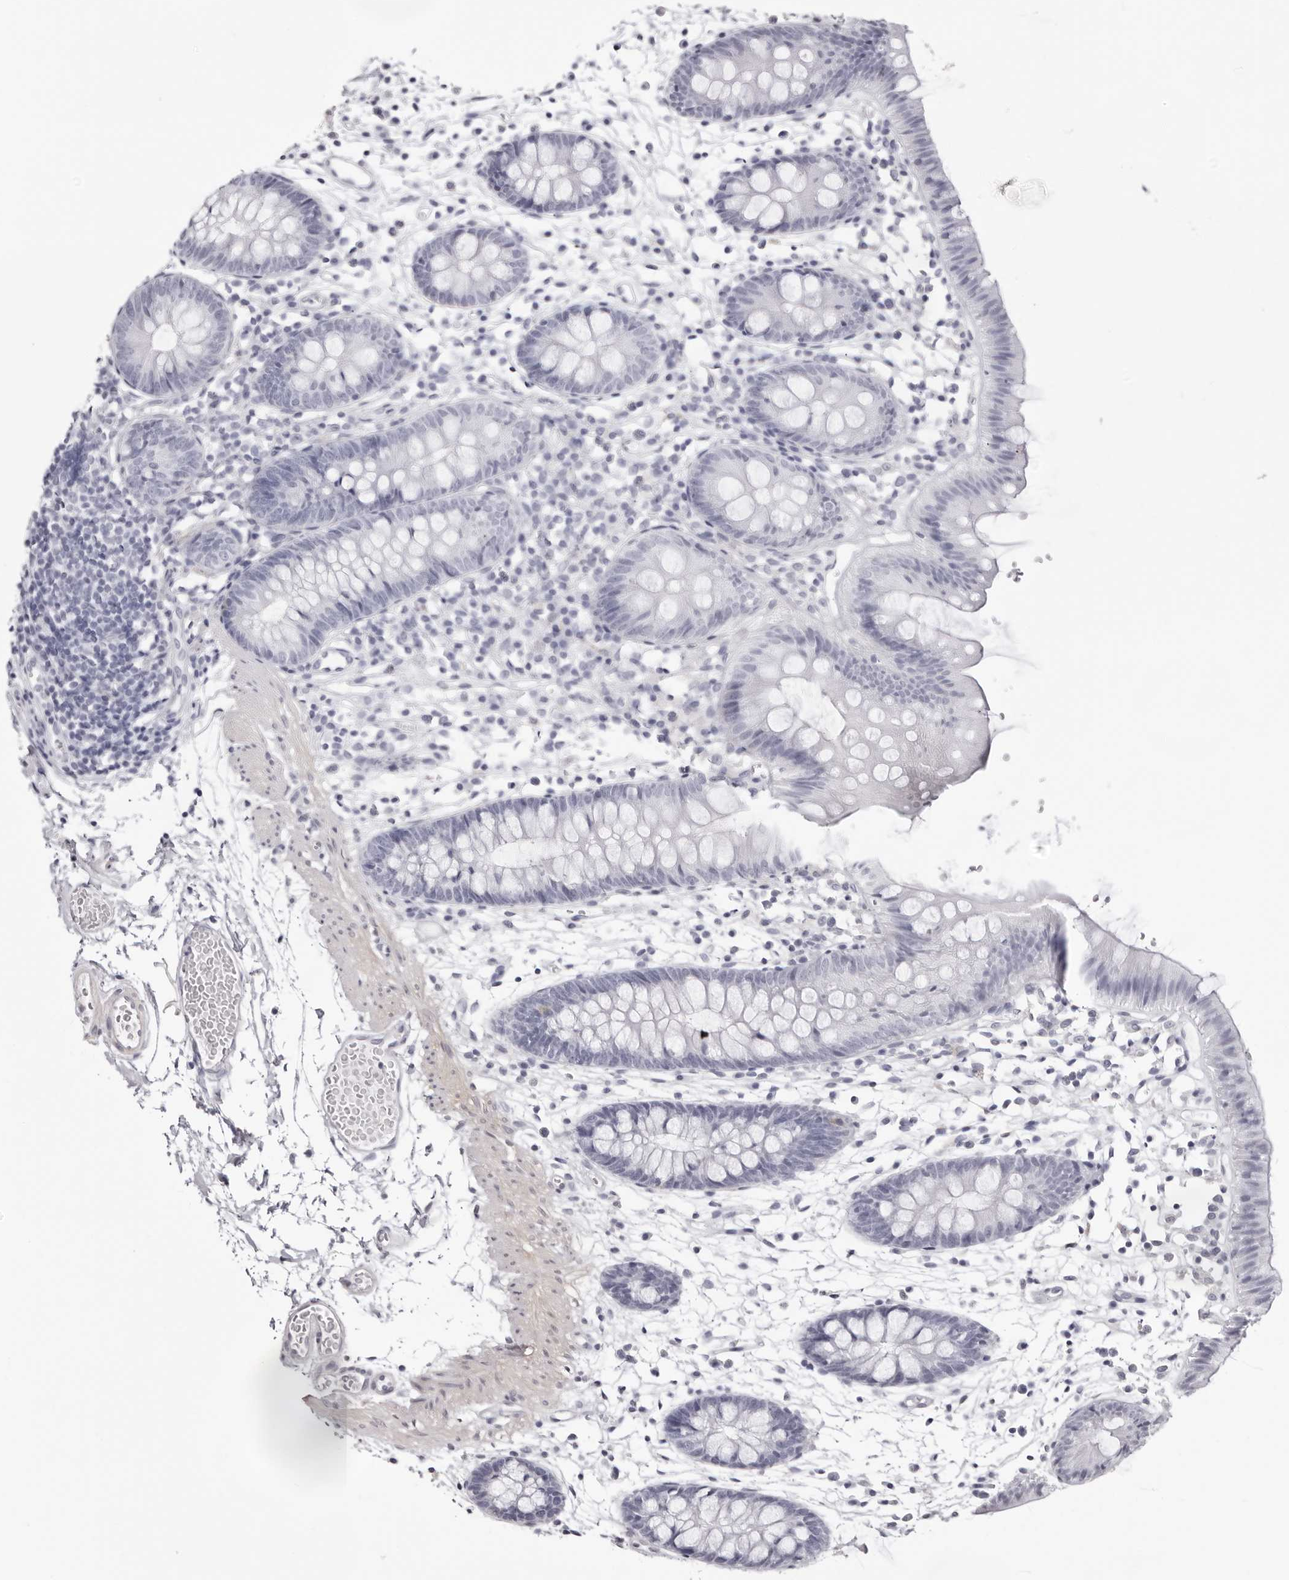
{"staining": {"intensity": "negative", "quantity": "none", "location": "none"}, "tissue": "colon", "cell_type": "Endothelial cells", "image_type": "normal", "snomed": [{"axis": "morphology", "description": "Normal tissue, NOS"}, {"axis": "topography", "description": "Colon"}], "caption": "Immunohistochemistry image of unremarkable colon stained for a protein (brown), which demonstrates no positivity in endothelial cells.", "gene": "INSL3", "patient": {"sex": "male", "age": 56}}